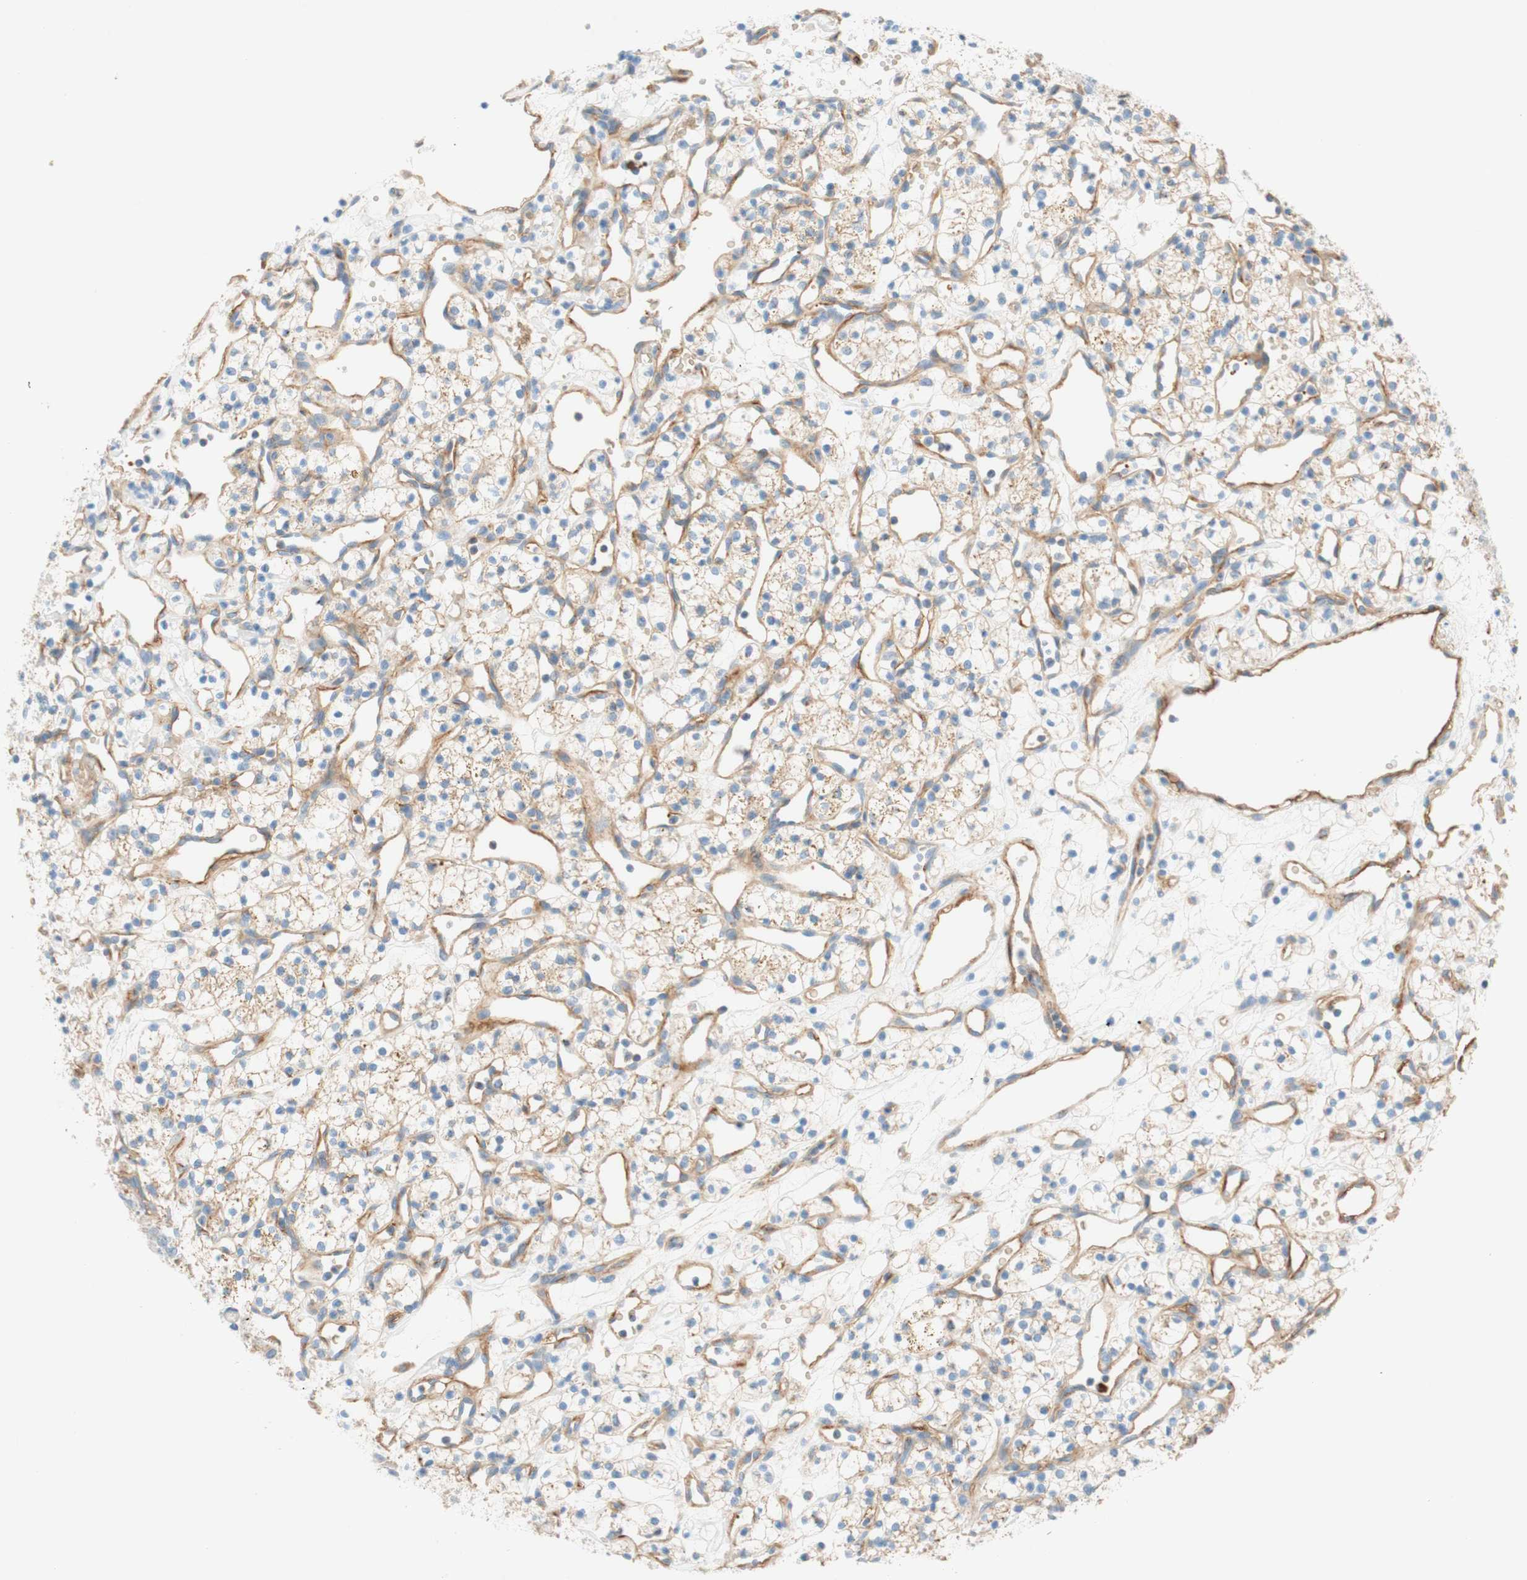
{"staining": {"intensity": "weak", "quantity": "25%-75%", "location": "cytoplasmic/membranous"}, "tissue": "renal cancer", "cell_type": "Tumor cells", "image_type": "cancer", "snomed": [{"axis": "morphology", "description": "Adenocarcinoma, NOS"}, {"axis": "topography", "description": "Kidney"}], "caption": "Adenocarcinoma (renal) stained with immunohistochemistry (IHC) exhibits weak cytoplasmic/membranous staining in approximately 25%-75% of tumor cells. (brown staining indicates protein expression, while blue staining denotes nuclei).", "gene": "STOM", "patient": {"sex": "female", "age": 60}}